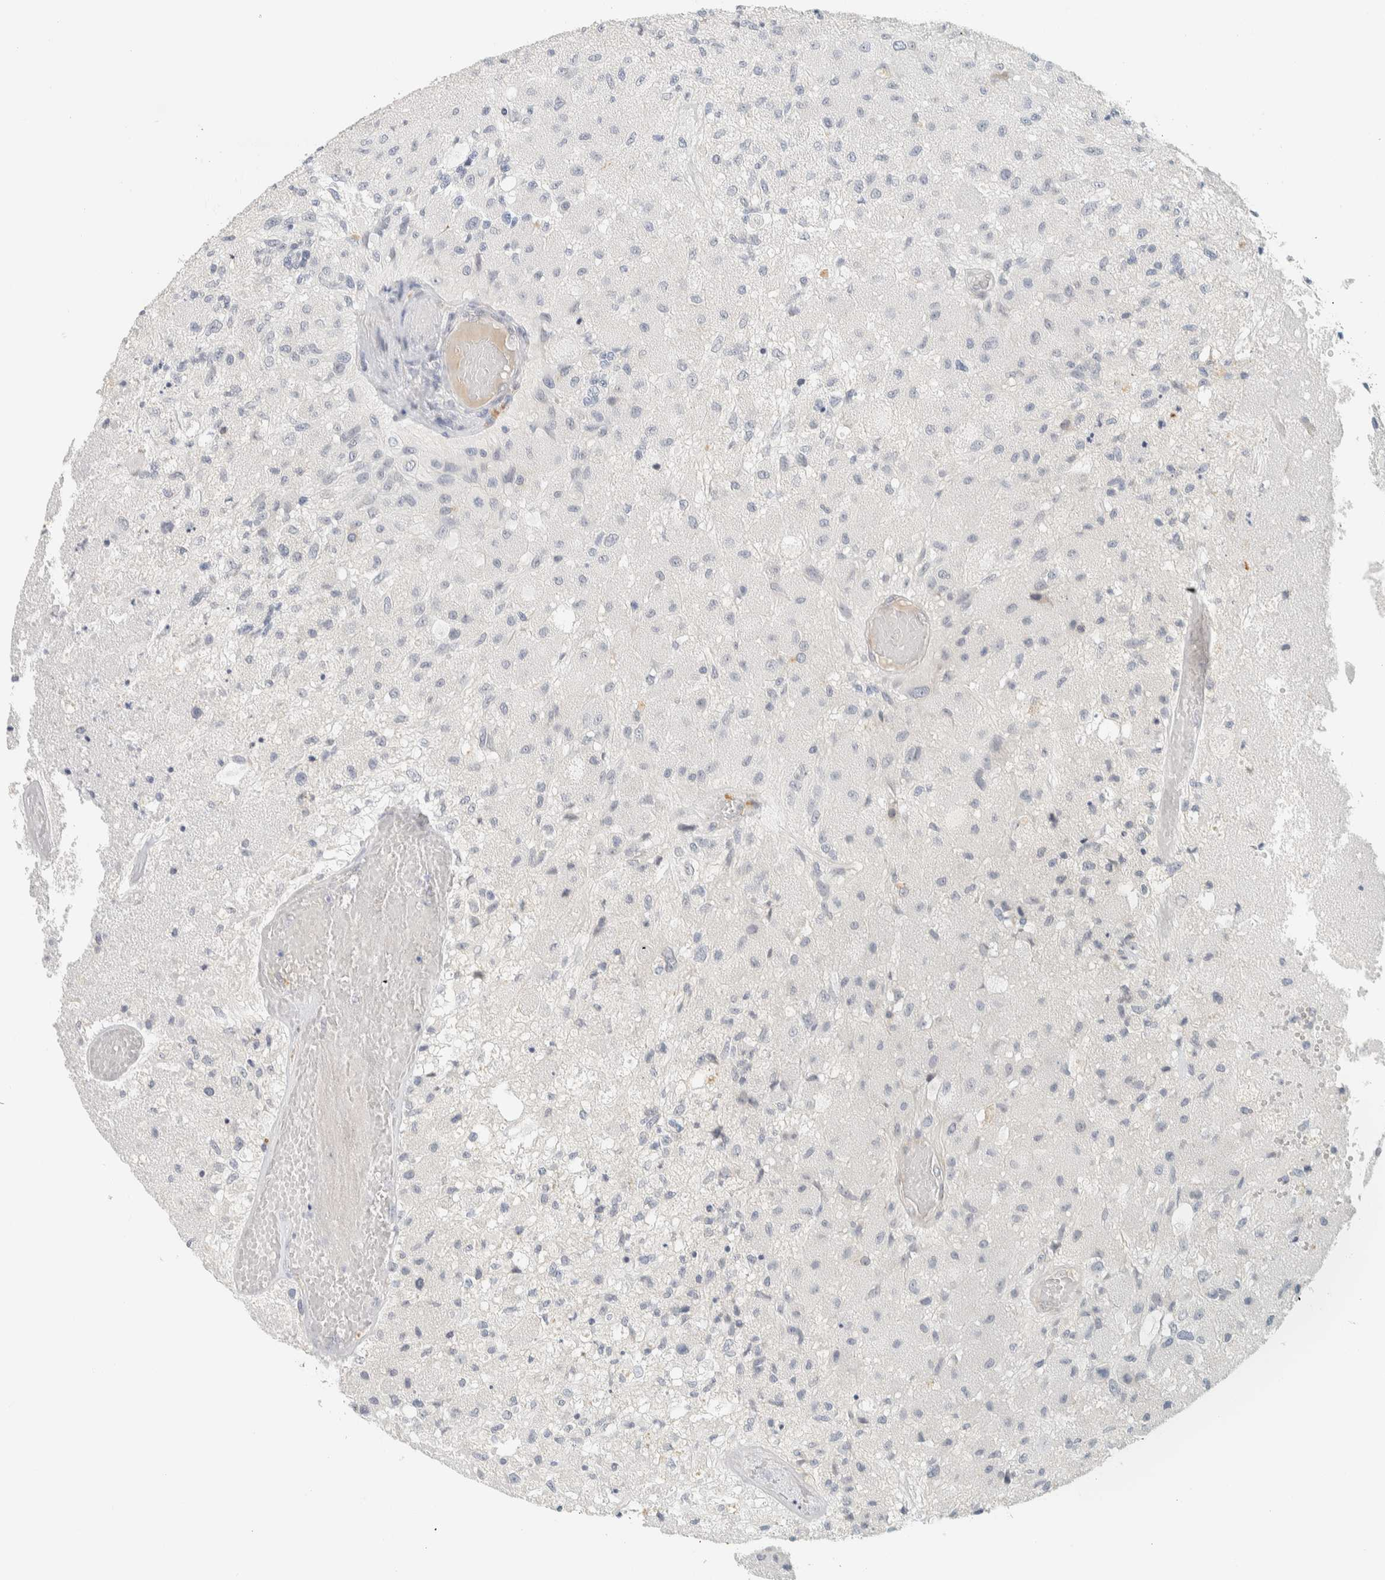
{"staining": {"intensity": "negative", "quantity": "none", "location": "none"}, "tissue": "glioma", "cell_type": "Tumor cells", "image_type": "cancer", "snomed": [{"axis": "morphology", "description": "Normal tissue, NOS"}, {"axis": "morphology", "description": "Glioma, malignant, High grade"}, {"axis": "topography", "description": "Cerebral cortex"}], "caption": "Immunohistochemical staining of human glioma reveals no significant positivity in tumor cells.", "gene": "C1QTNF12", "patient": {"sex": "male", "age": 77}}